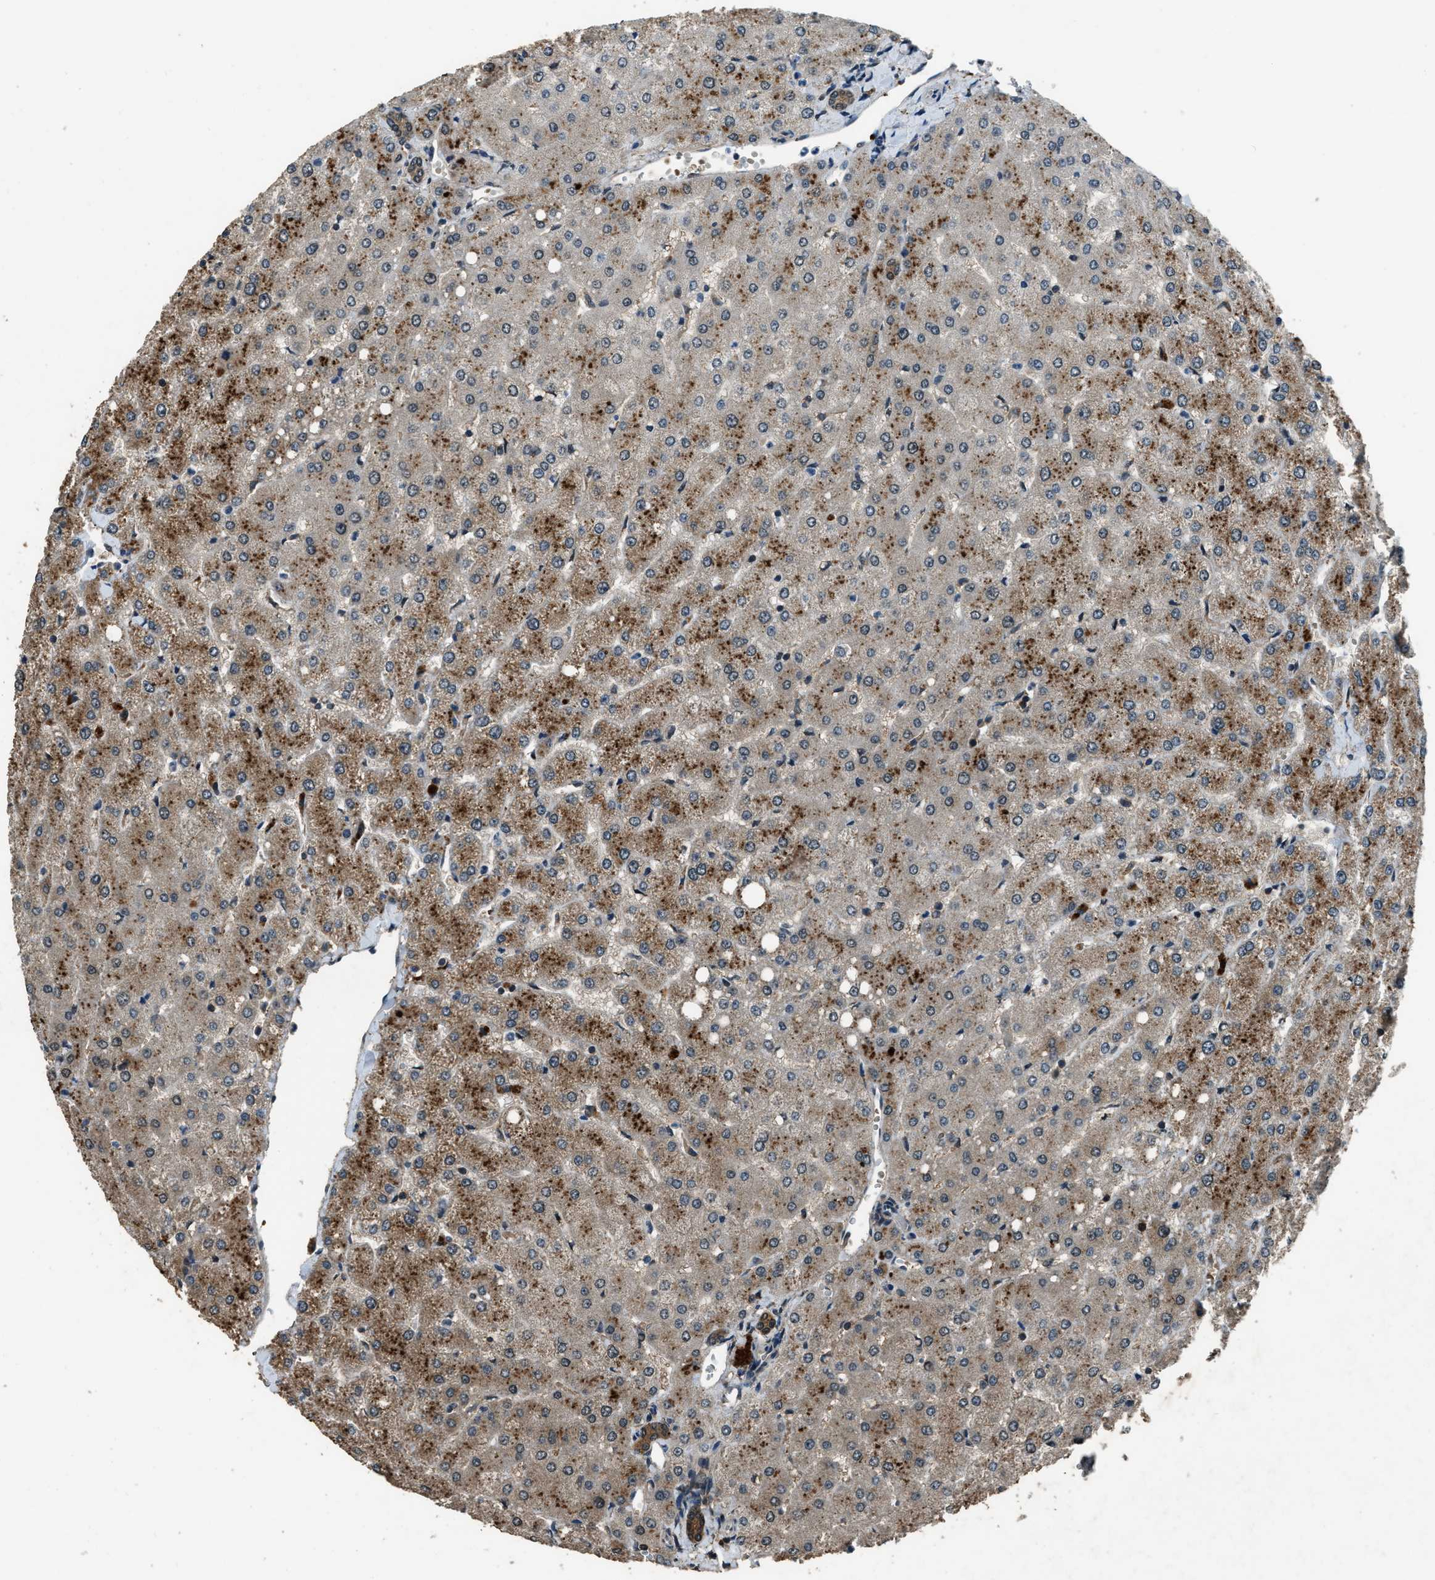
{"staining": {"intensity": "moderate", "quantity": ">75%", "location": "cytoplasmic/membranous"}, "tissue": "liver", "cell_type": "Cholangiocytes", "image_type": "normal", "snomed": [{"axis": "morphology", "description": "Normal tissue, NOS"}, {"axis": "topography", "description": "Liver"}], "caption": "Immunohistochemical staining of normal human liver displays moderate cytoplasmic/membranous protein positivity in about >75% of cholangiocytes.", "gene": "NUDCD3", "patient": {"sex": "female", "age": 54}}